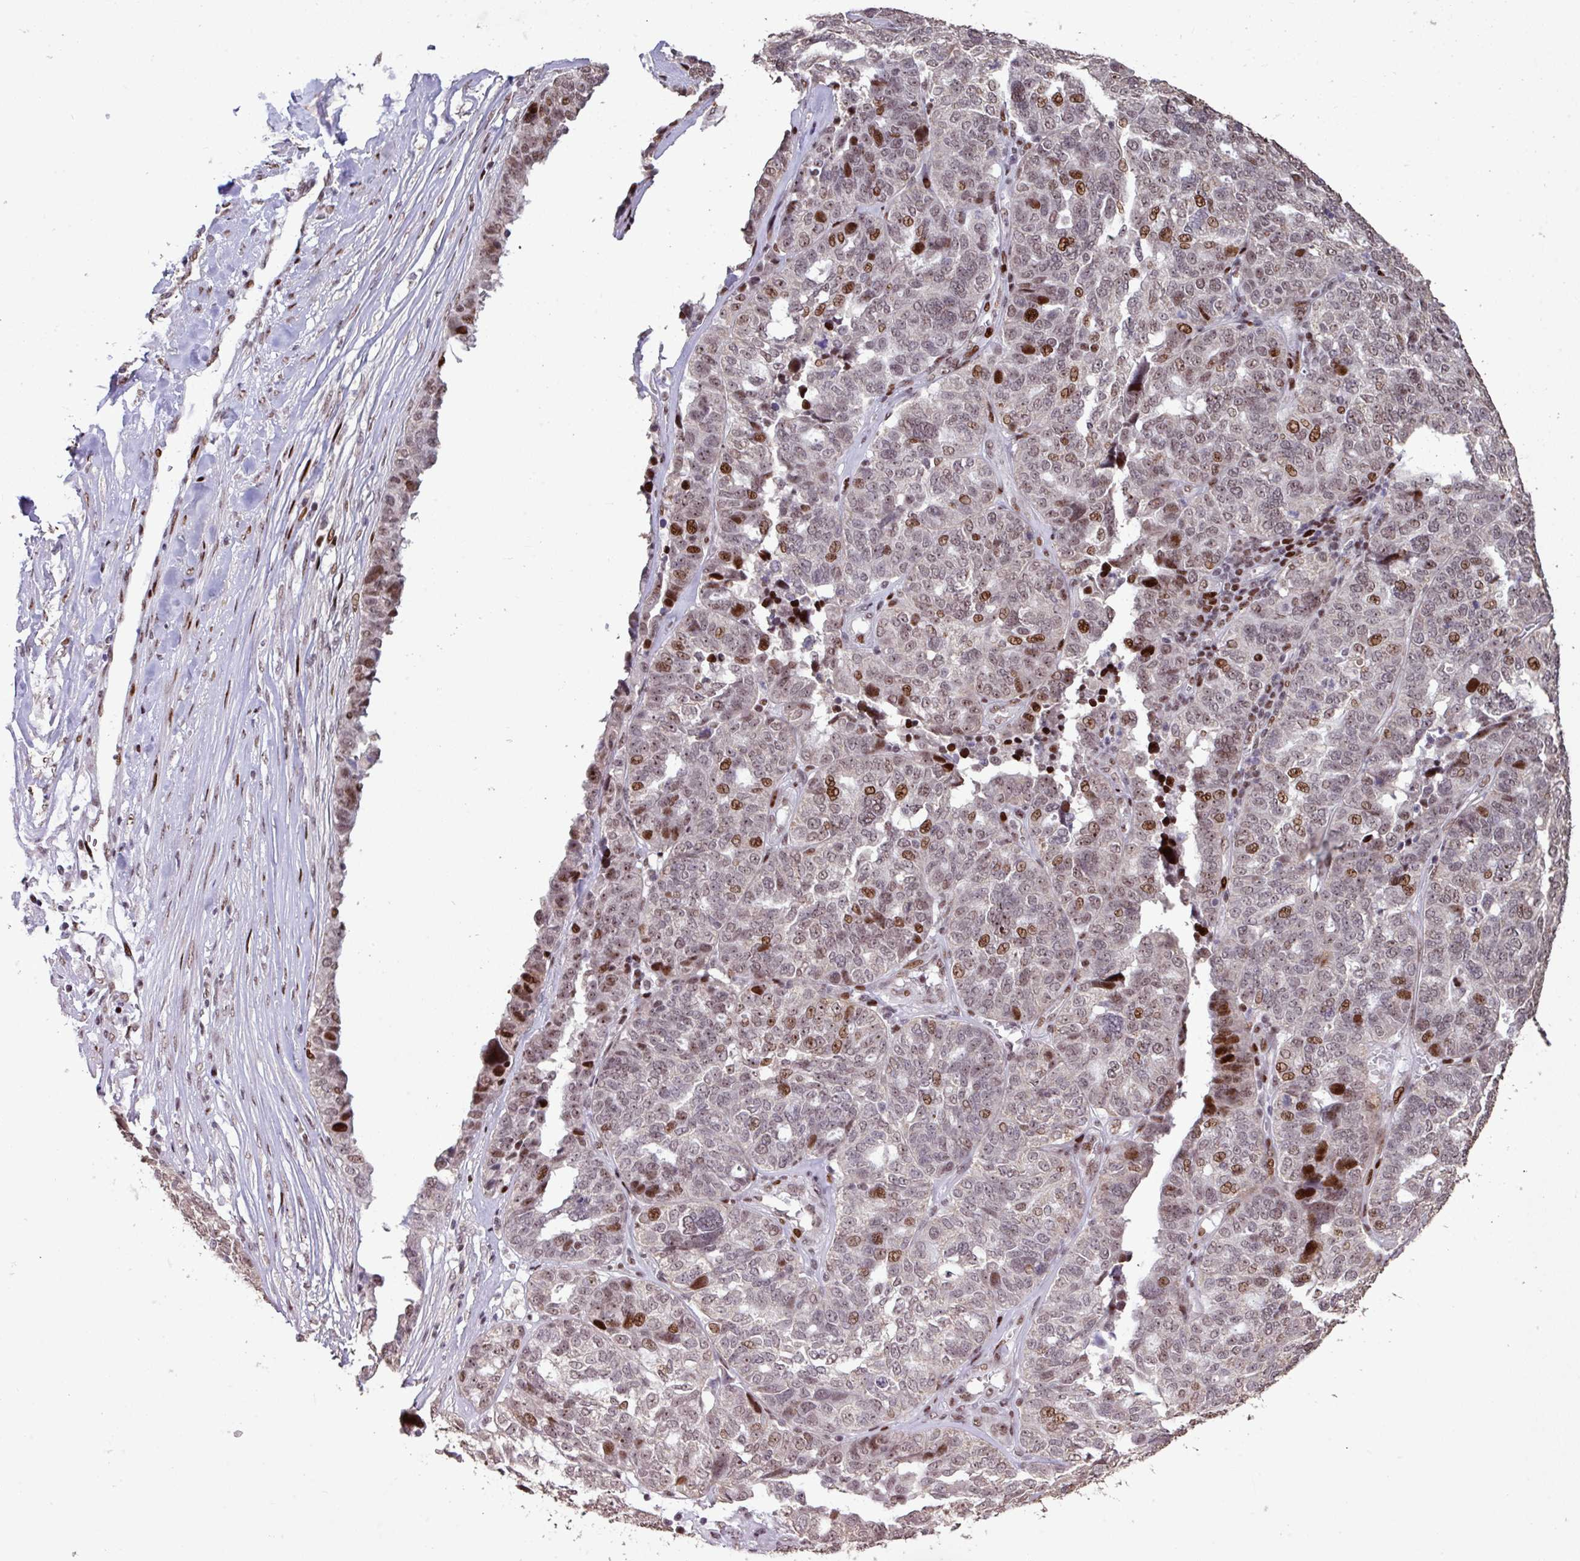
{"staining": {"intensity": "moderate", "quantity": "<25%", "location": "nuclear"}, "tissue": "ovarian cancer", "cell_type": "Tumor cells", "image_type": "cancer", "snomed": [{"axis": "morphology", "description": "Cystadenocarcinoma, serous, NOS"}, {"axis": "topography", "description": "Ovary"}], "caption": "Ovarian cancer stained for a protein displays moderate nuclear positivity in tumor cells. The protein of interest is stained brown, and the nuclei are stained in blue (DAB IHC with brightfield microscopy, high magnification).", "gene": "ZNF709", "patient": {"sex": "female", "age": 59}}